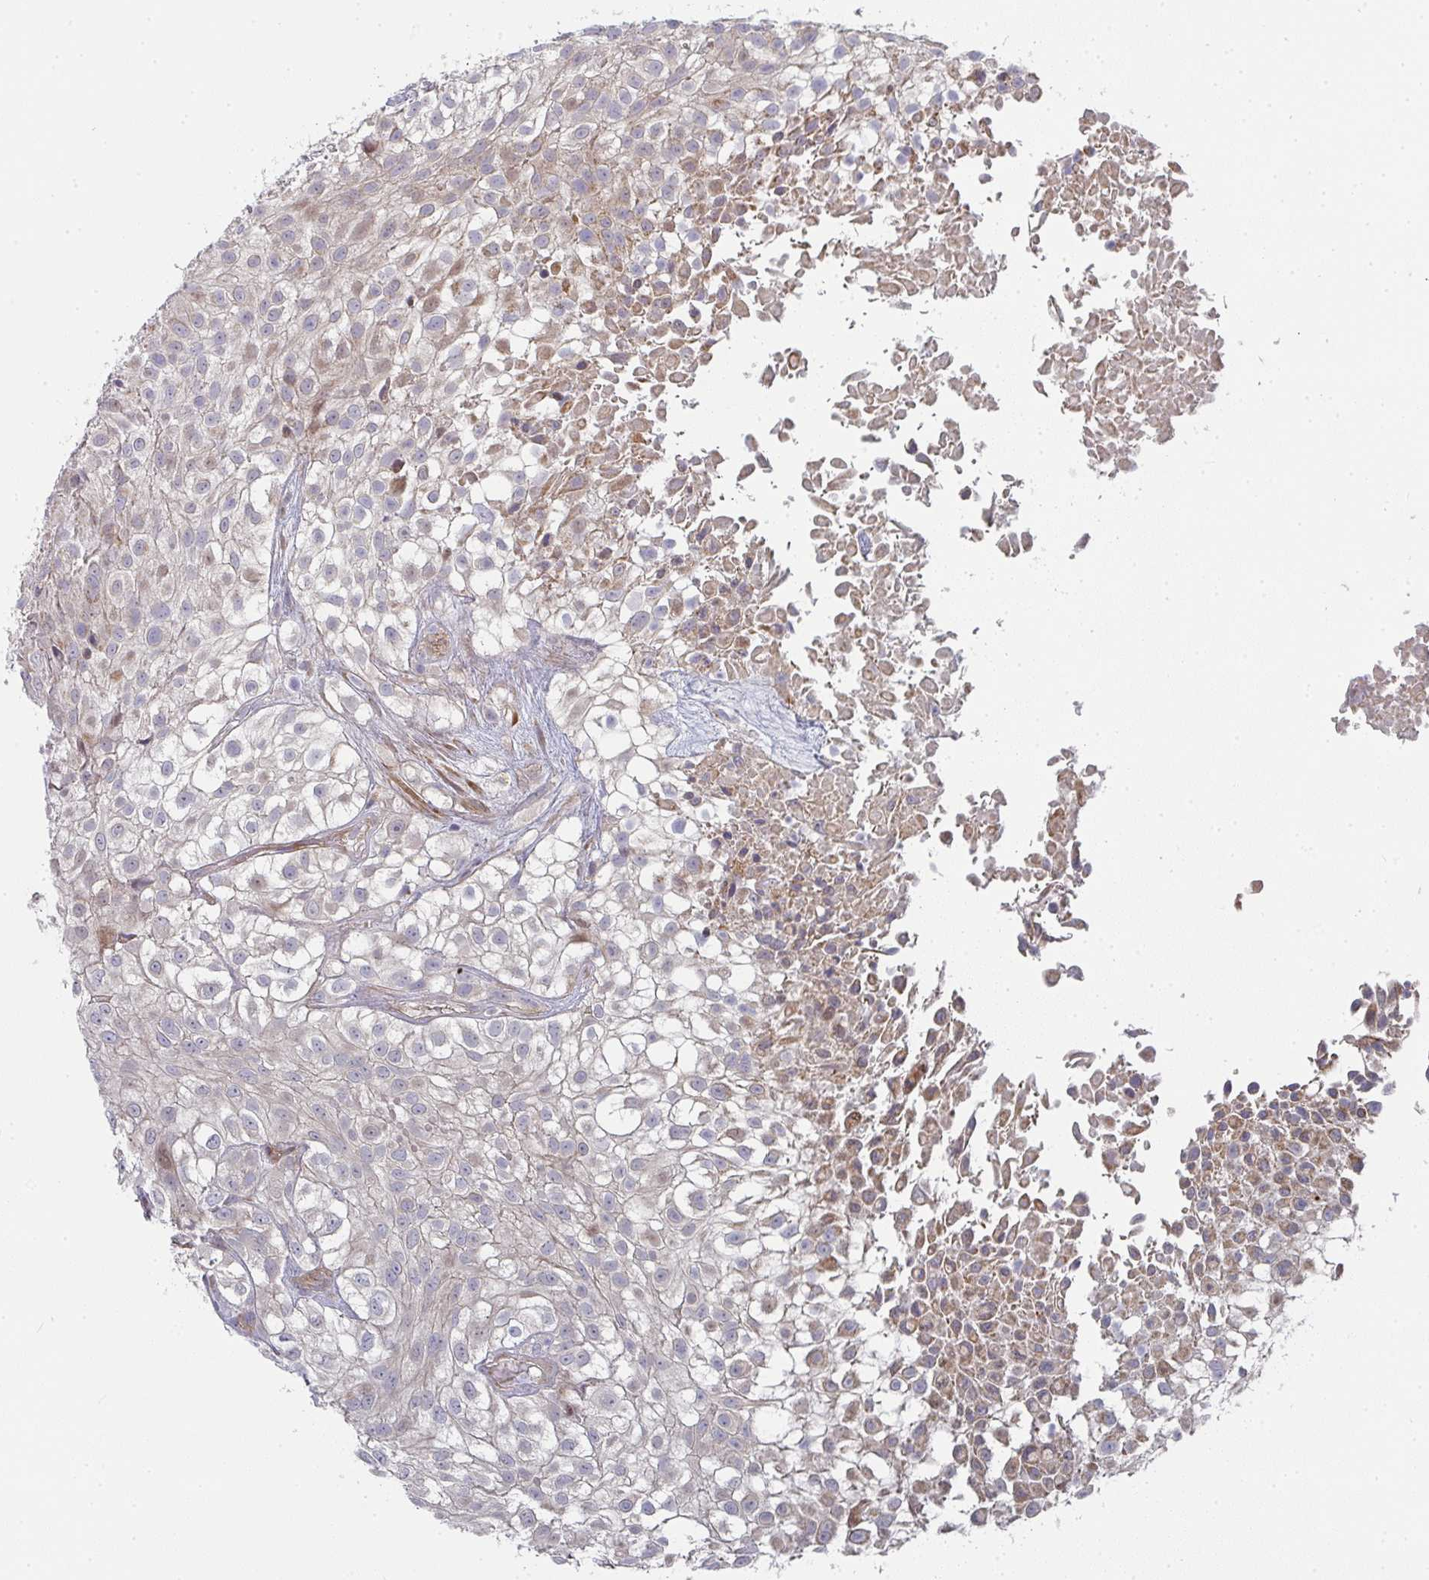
{"staining": {"intensity": "moderate", "quantity": "<25%", "location": "cytoplasmic/membranous,nuclear"}, "tissue": "urothelial cancer", "cell_type": "Tumor cells", "image_type": "cancer", "snomed": [{"axis": "morphology", "description": "Urothelial carcinoma, High grade"}, {"axis": "topography", "description": "Urinary bladder"}], "caption": "Urothelial cancer stained with DAB (3,3'-diaminobenzidine) immunohistochemistry exhibits low levels of moderate cytoplasmic/membranous and nuclear expression in approximately <25% of tumor cells. (DAB IHC, brown staining for protein, blue staining for nuclei).", "gene": "RHEBL1", "patient": {"sex": "male", "age": 56}}